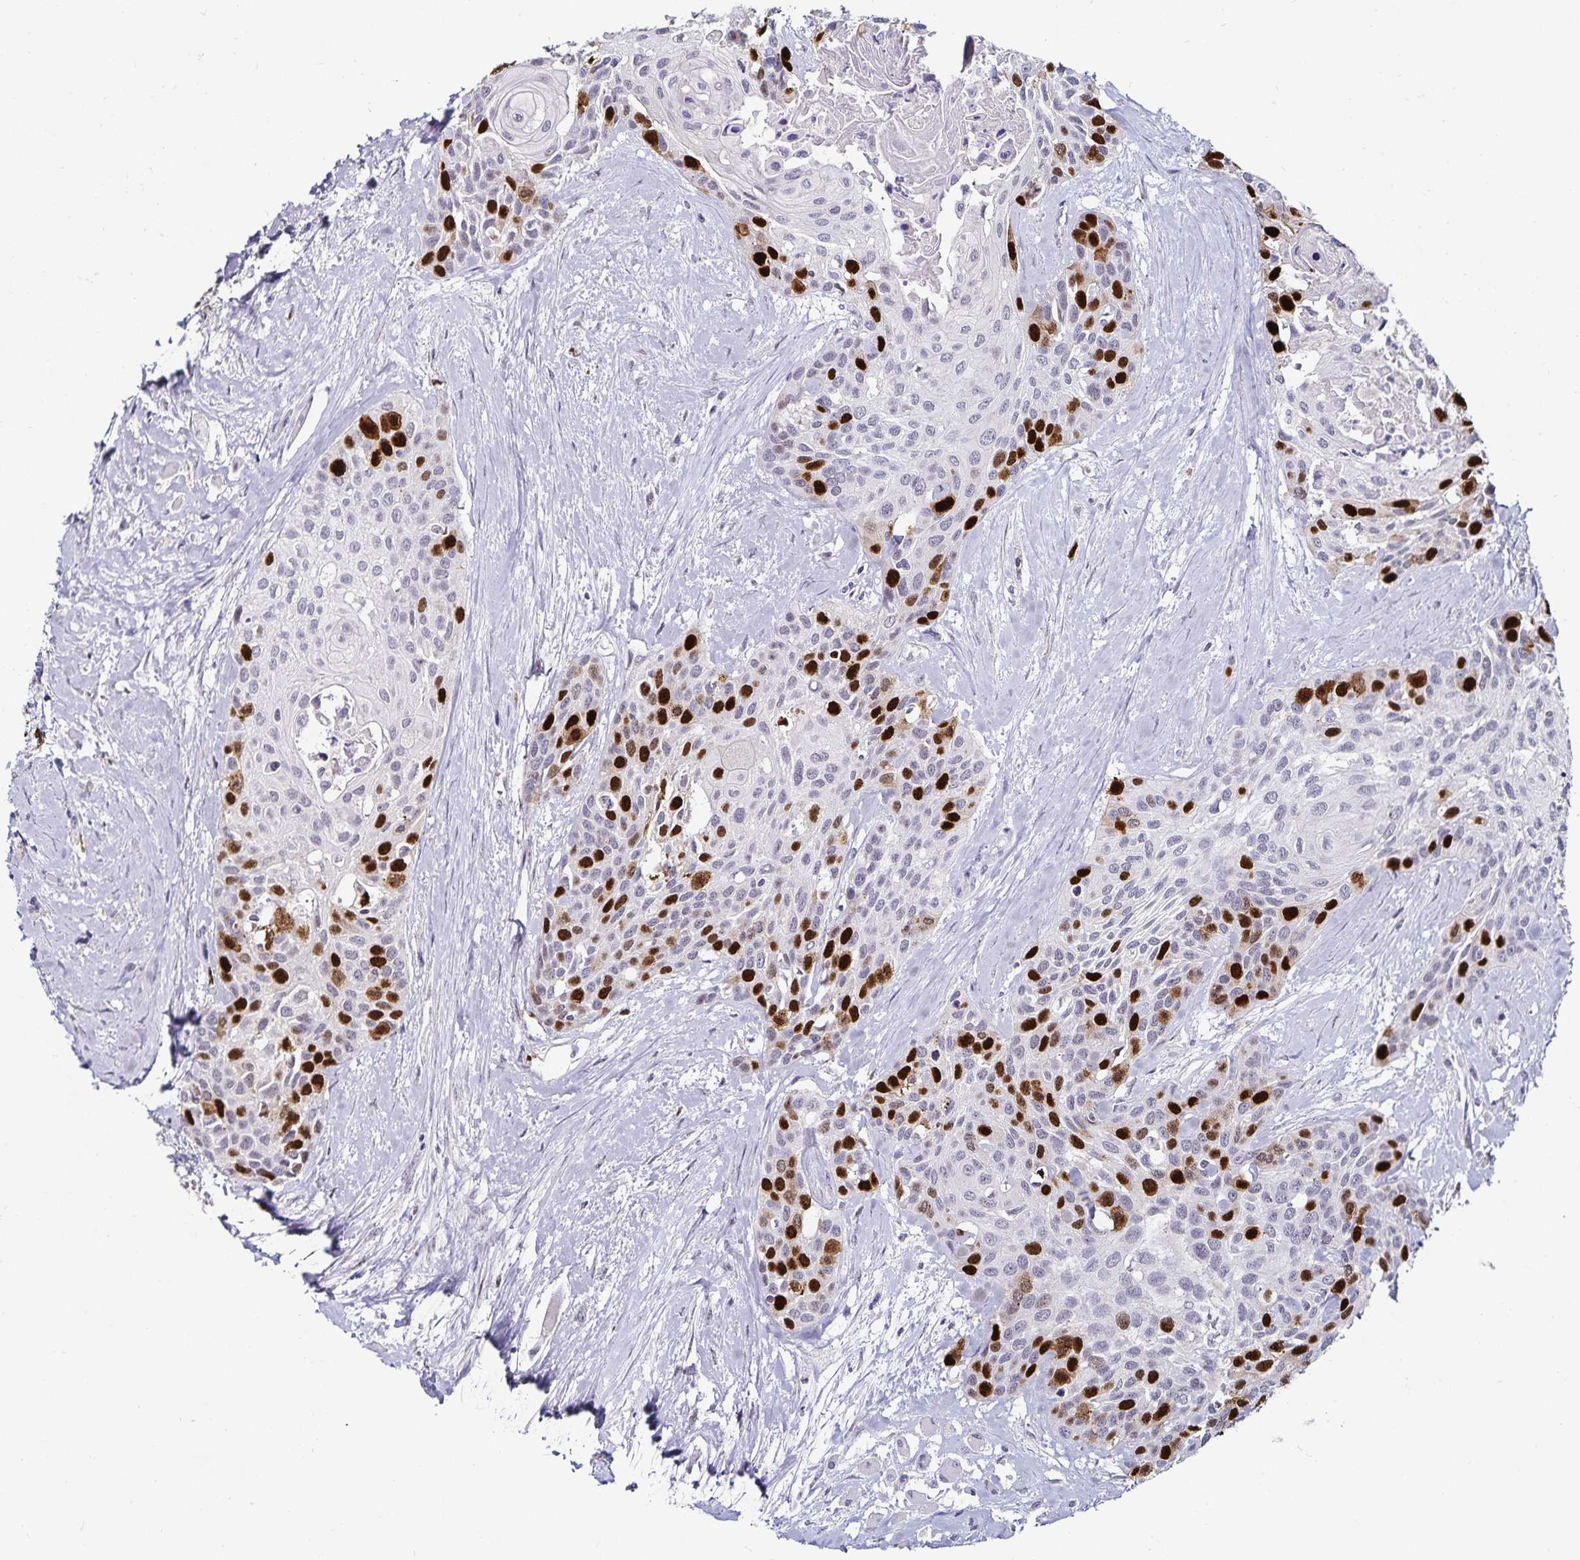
{"staining": {"intensity": "strong", "quantity": "25%-75%", "location": "nuclear"}, "tissue": "head and neck cancer", "cell_type": "Tumor cells", "image_type": "cancer", "snomed": [{"axis": "morphology", "description": "Squamous cell carcinoma, NOS"}, {"axis": "topography", "description": "Head-Neck"}], "caption": "A histopathology image showing strong nuclear expression in approximately 25%-75% of tumor cells in head and neck cancer (squamous cell carcinoma), as visualized by brown immunohistochemical staining.", "gene": "ANLN", "patient": {"sex": "female", "age": 50}}